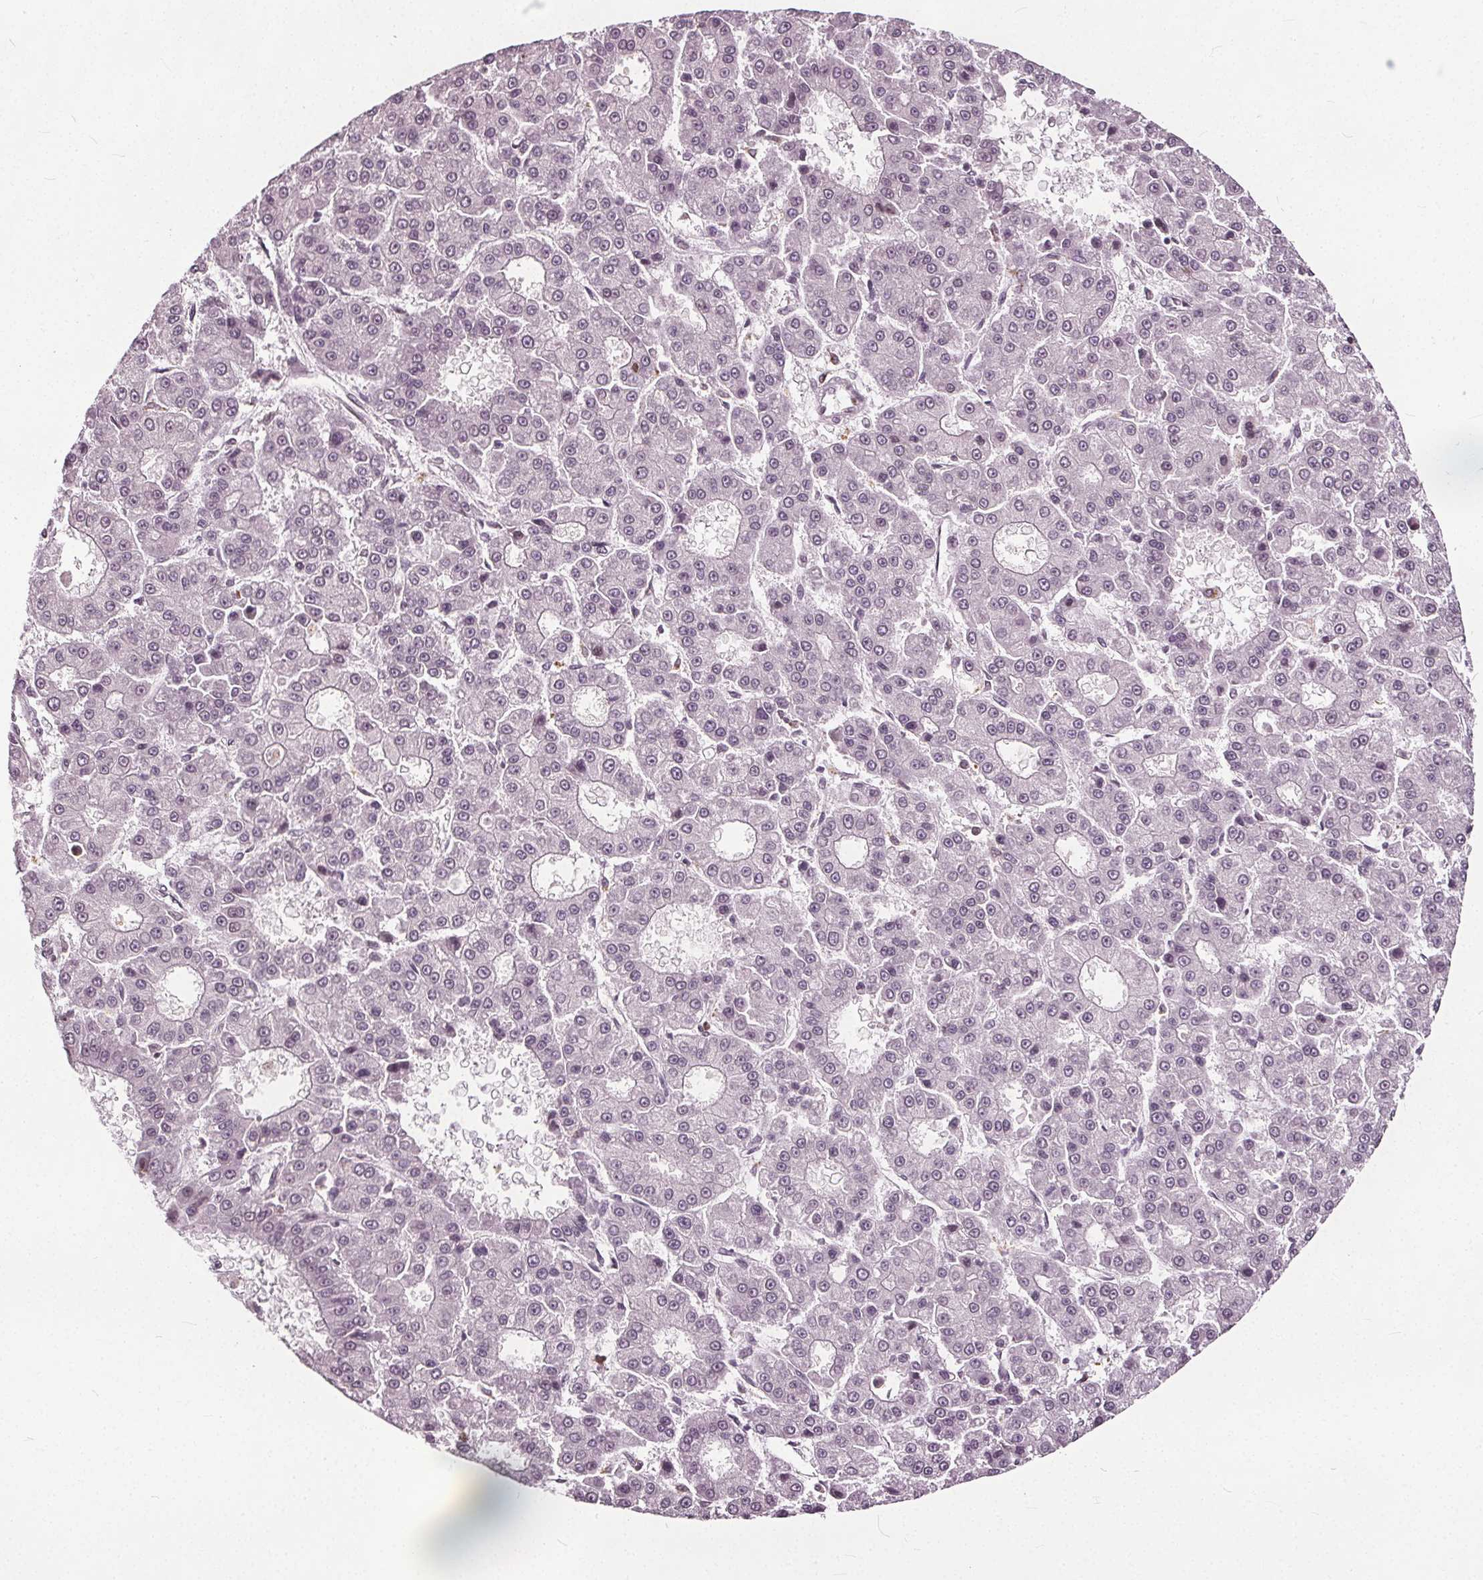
{"staining": {"intensity": "negative", "quantity": "none", "location": "none"}, "tissue": "liver cancer", "cell_type": "Tumor cells", "image_type": "cancer", "snomed": [{"axis": "morphology", "description": "Carcinoma, Hepatocellular, NOS"}, {"axis": "topography", "description": "Liver"}], "caption": "Image shows no significant protein staining in tumor cells of liver cancer (hepatocellular carcinoma).", "gene": "TTC39C", "patient": {"sex": "male", "age": 70}}